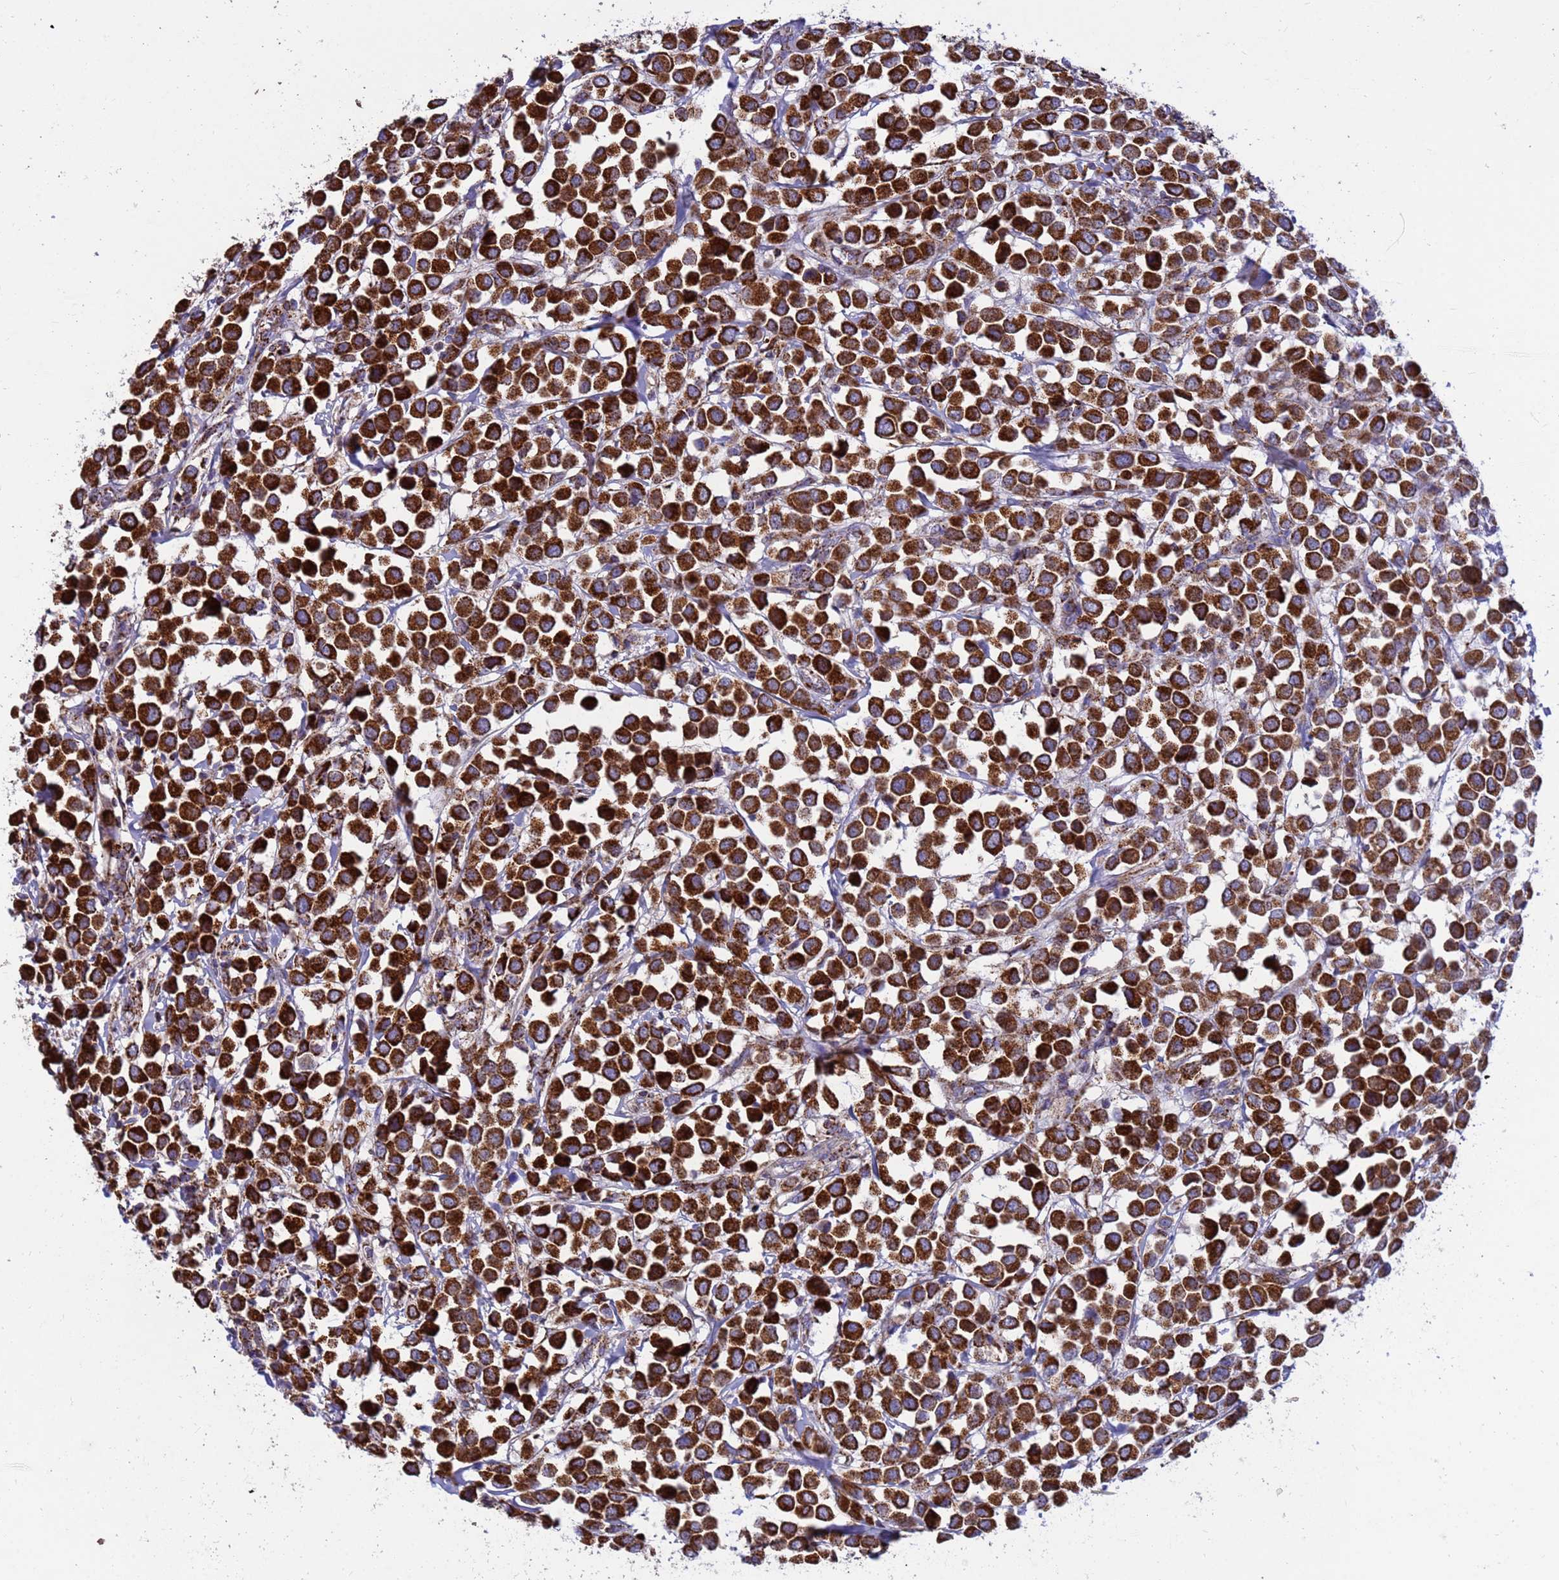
{"staining": {"intensity": "strong", "quantity": ">75%", "location": "cytoplasmic/membranous"}, "tissue": "breast cancer", "cell_type": "Tumor cells", "image_type": "cancer", "snomed": [{"axis": "morphology", "description": "Duct carcinoma"}, {"axis": "topography", "description": "Breast"}], "caption": "Infiltrating ductal carcinoma (breast) stained for a protein (brown) demonstrates strong cytoplasmic/membranous positive positivity in approximately >75% of tumor cells.", "gene": "TUBGCP3", "patient": {"sex": "female", "age": 61}}